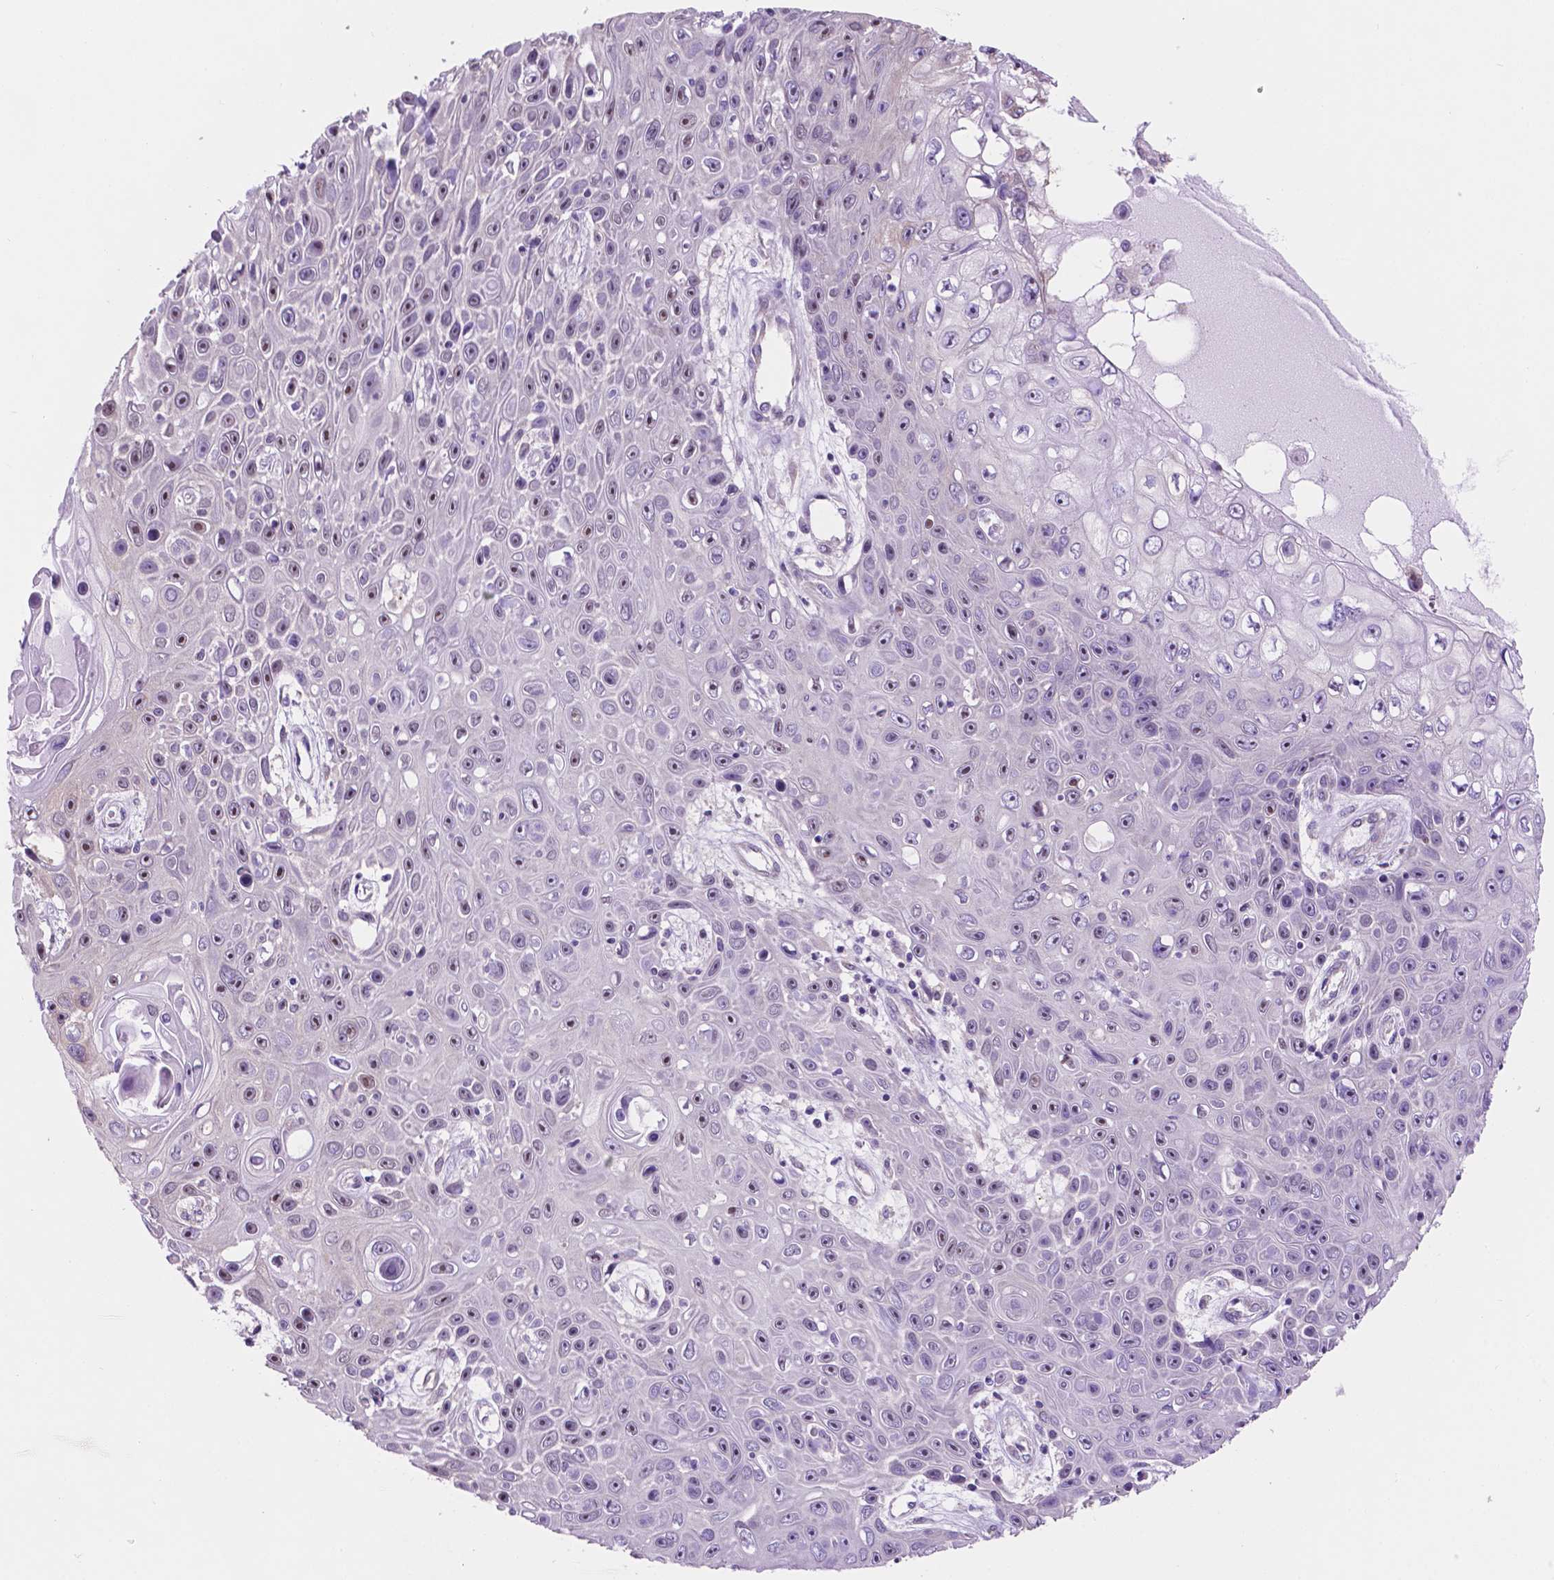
{"staining": {"intensity": "moderate", "quantity": "<25%", "location": "nuclear"}, "tissue": "skin cancer", "cell_type": "Tumor cells", "image_type": "cancer", "snomed": [{"axis": "morphology", "description": "Squamous cell carcinoma, NOS"}, {"axis": "topography", "description": "Skin"}], "caption": "Skin squamous cell carcinoma was stained to show a protein in brown. There is low levels of moderate nuclear positivity in about <25% of tumor cells.", "gene": "SPDYA", "patient": {"sex": "male", "age": 82}}